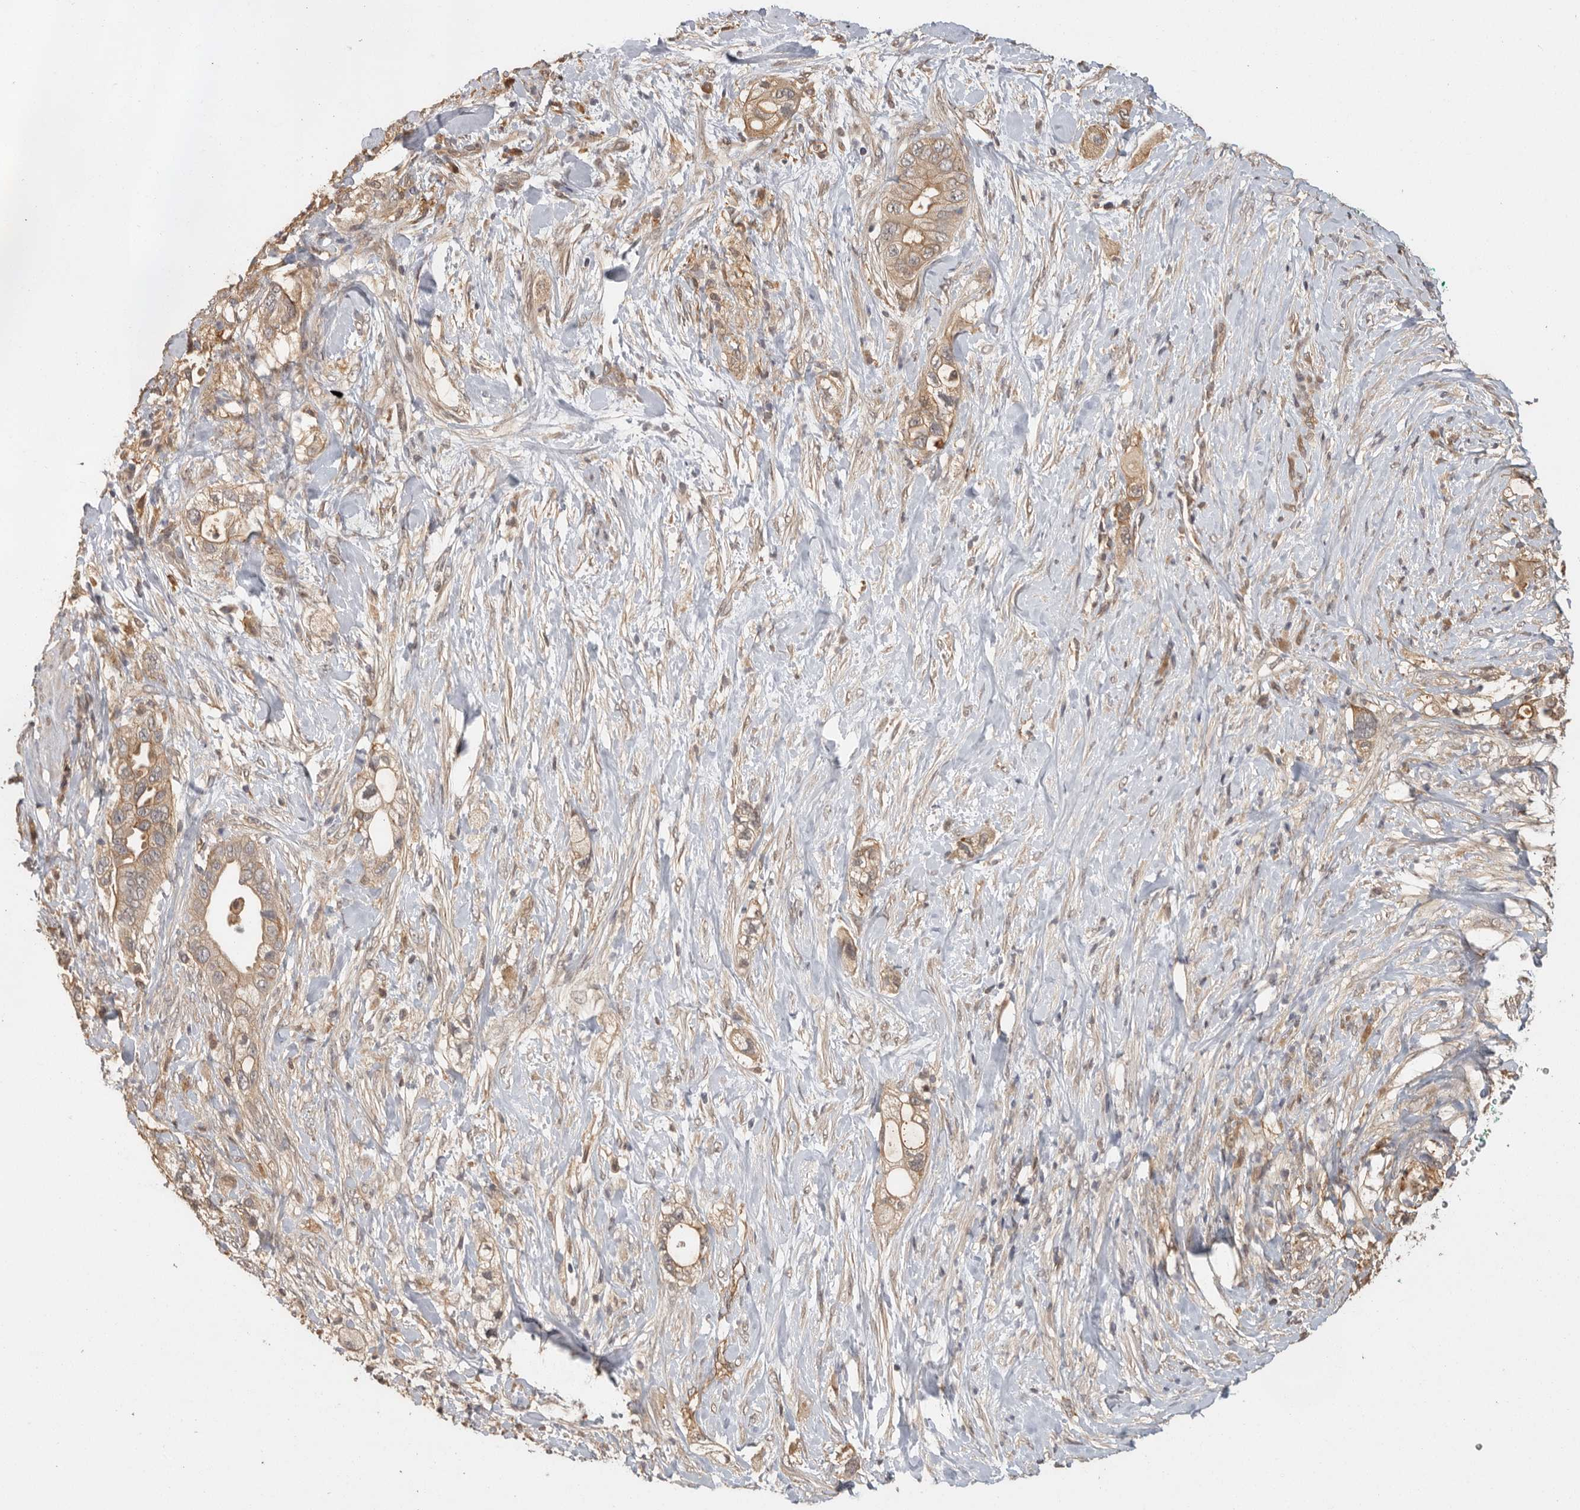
{"staining": {"intensity": "weak", "quantity": ">75%", "location": "cytoplasmic/membranous"}, "tissue": "pancreatic cancer", "cell_type": "Tumor cells", "image_type": "cancer", "snomed": [{"axis": "morphology", "description": "Adenocarcinoma, NOS"}, {"axis": "topography", "description": "Pancreas"}], "caption": "Human pancreatic adenocarcinoma stained for a protein (brown) demonstrates weak cytoplasmic/membranous positive positivity in about >75% of tumor cells.", "gene": "BAIAP2", "patient": {"sex": "male", "age": 53}}